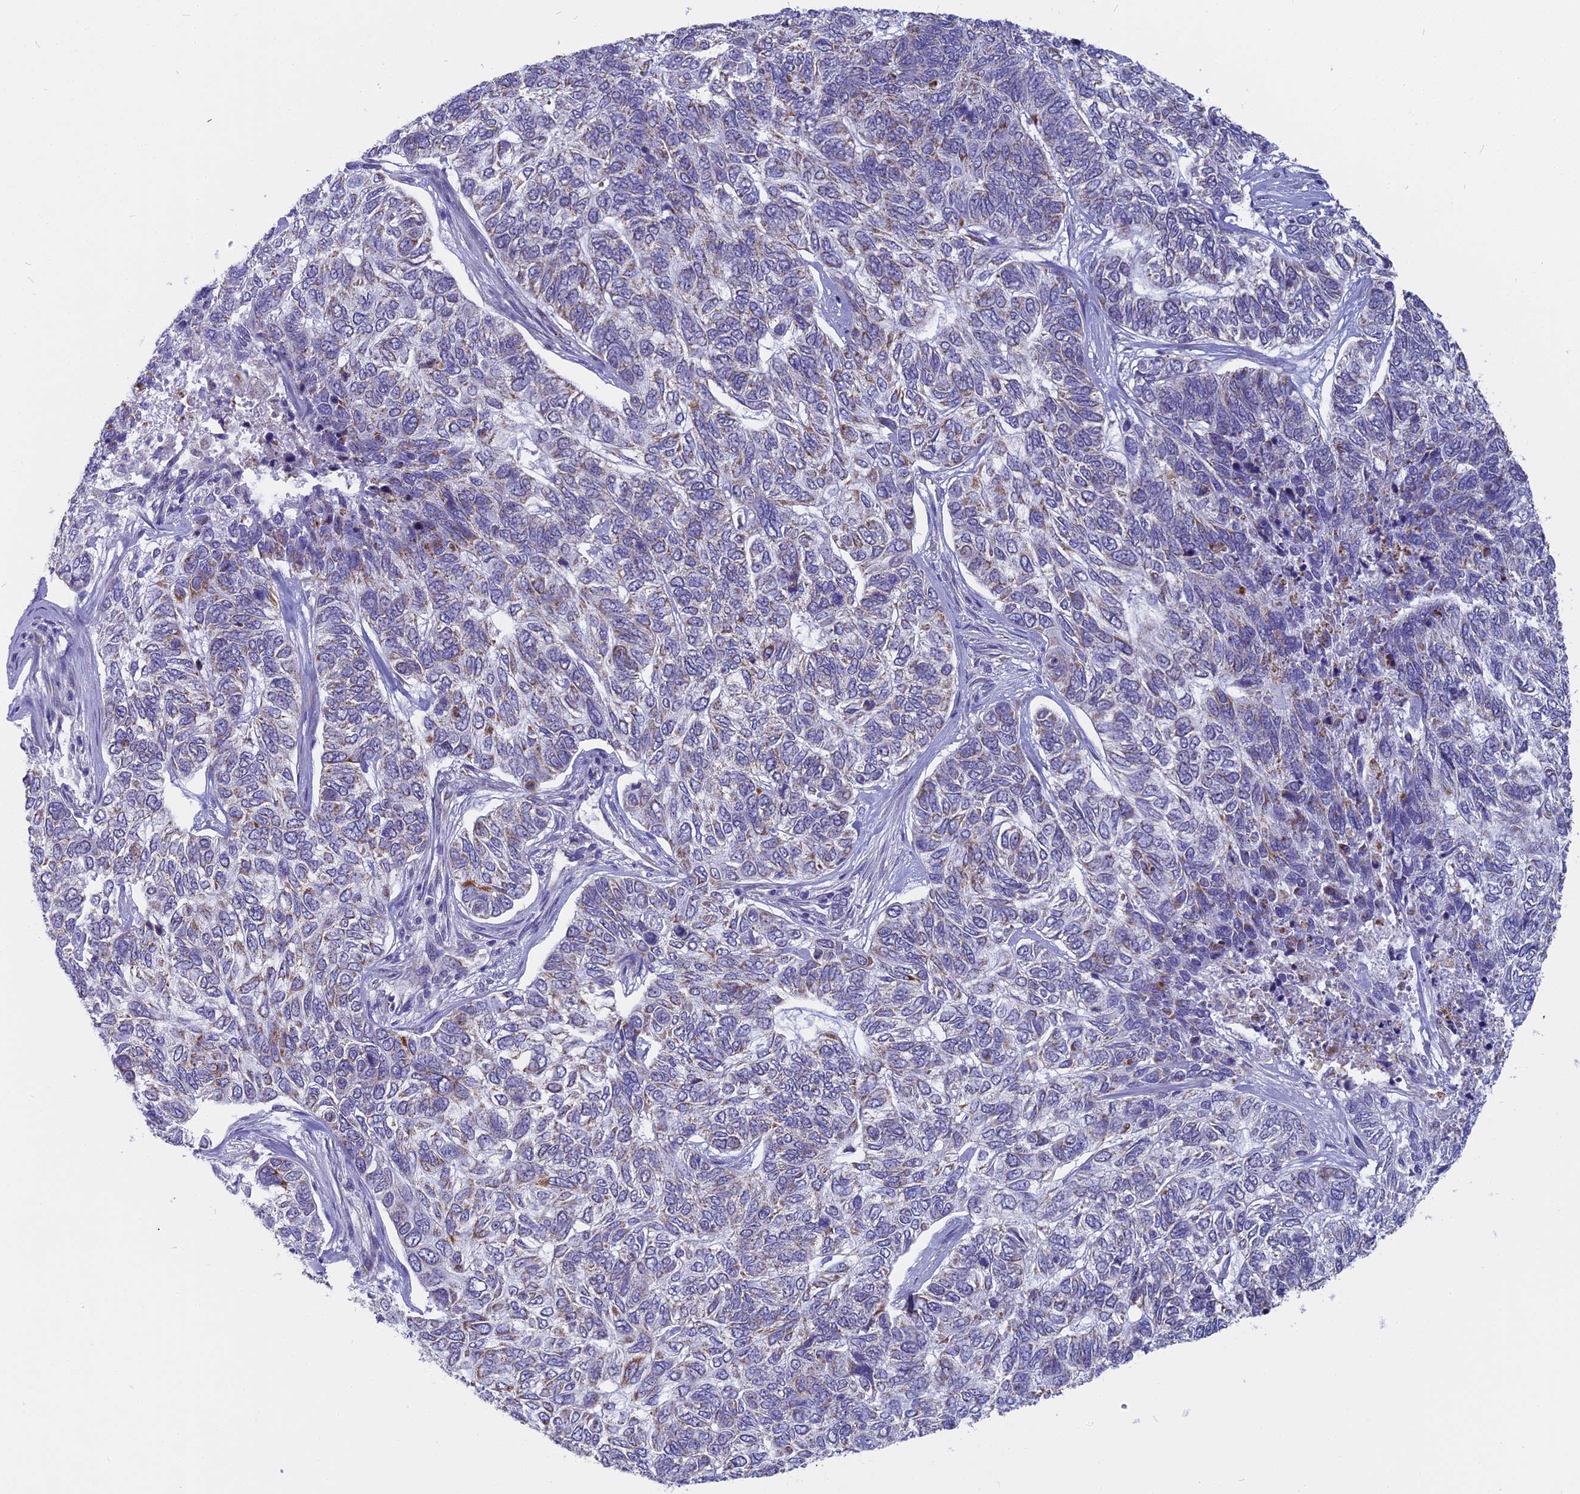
{"staining": {"intensity": "weak", "quantity": "<25%", "location": "cytoplasmic/membranous"}, "tissue": "skin cancer", "cell_type": "Tumor cells", "image_type": "cancer", "snomed": [{"axis": "morphology", "description": "Basal cell carcinoma"}, {"axis": "topography", "description": "Skin"}], "caption": "IHC image of neoplastic tissue: skin basal cell carcinoma stained with DAB (3,3'-diaminobenzidine) shows no significant protein expression in tumor cells.", "gene": "DTWD1", "patient": {"sex": "female", "age": 65}}